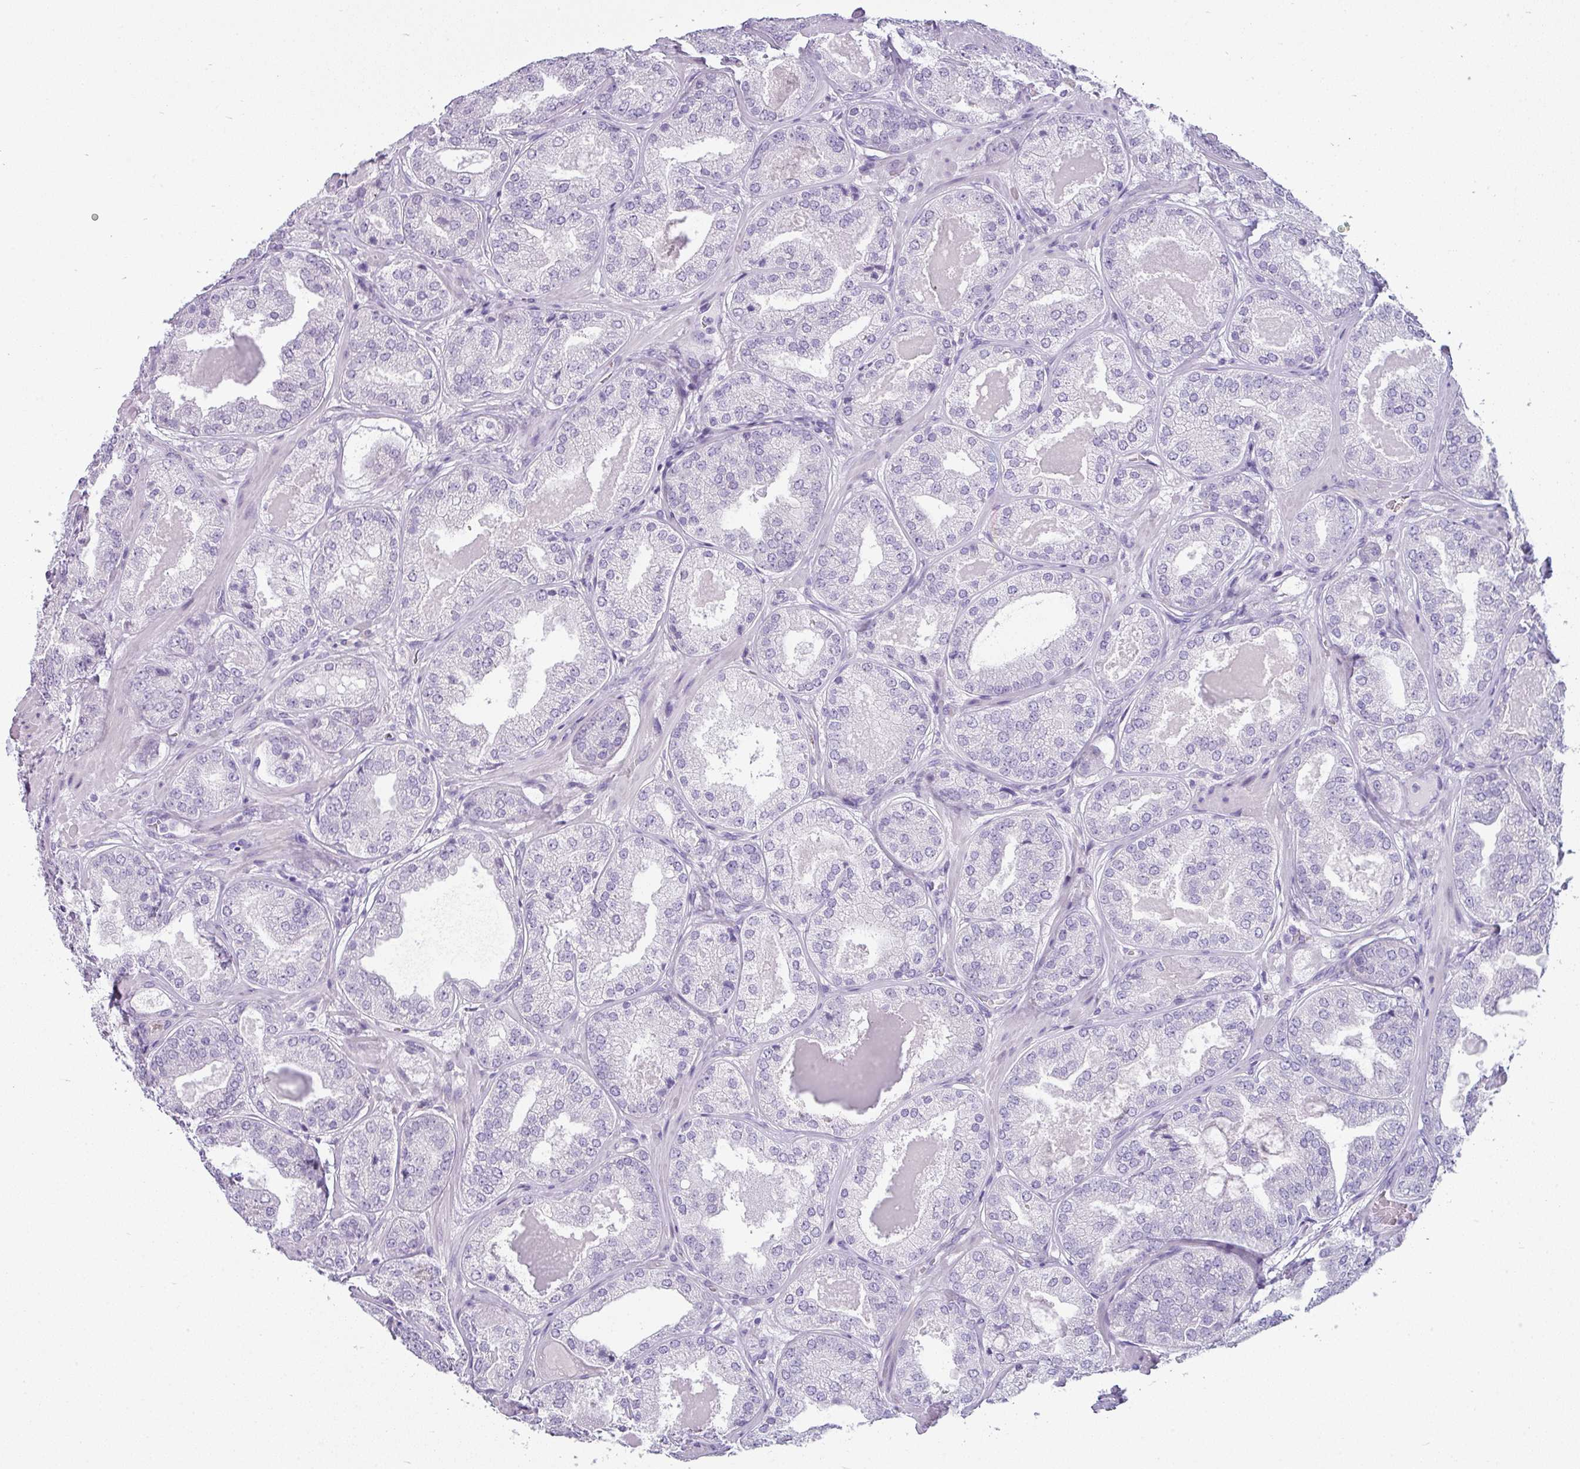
{"staining": {"intensity": "negative", "quantity": "none", "location": "none"}, "tissue": "prostate cancer", "cell_type": "Tumor cells", "image_type": "cancer", "snomed": [{"axis": "morphology", "description": "Adenocarcinoma, High grade"}, {"axis": "topography", "description": "Prostate"}], "caption": "Immunohistochemistry micrograph of human prostate cancer stained for a protein (brown), which exhibits no staining in tumor cells. (DAB (3,3'-diaminobenzidine) immunohistochemistry (IHC) visualized using brightfield microscopy, high magnification).", "gene": "VCY1B", "patient": {"sex": "male", "age": 63}}